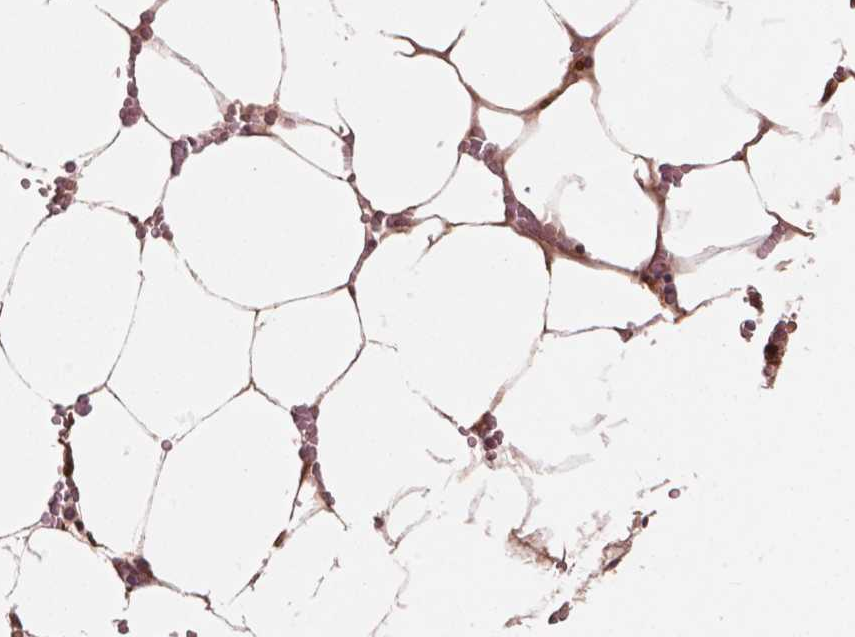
{"staining": {"intensity": "moderate", "quantity": "<25%", "location": "cytoplasmic/membranous,nuclear"}, "tissue": "bone marrow", "cell_type": "Hematopoietic cells", "image_type": "normal", "snomed": [{"axis": "morphology", "description": "Normal tissue, NOS"}, {"axis": "topography", "description": "Bone marrow"}], "caption": "Bone marrow stained with IHC shows moderate cytoplasmic/membranous,nuclear staining in about <25% of hematopoietic cells.", "gene": "YAP1", "patient": {"sex": "female", "age": 52}}